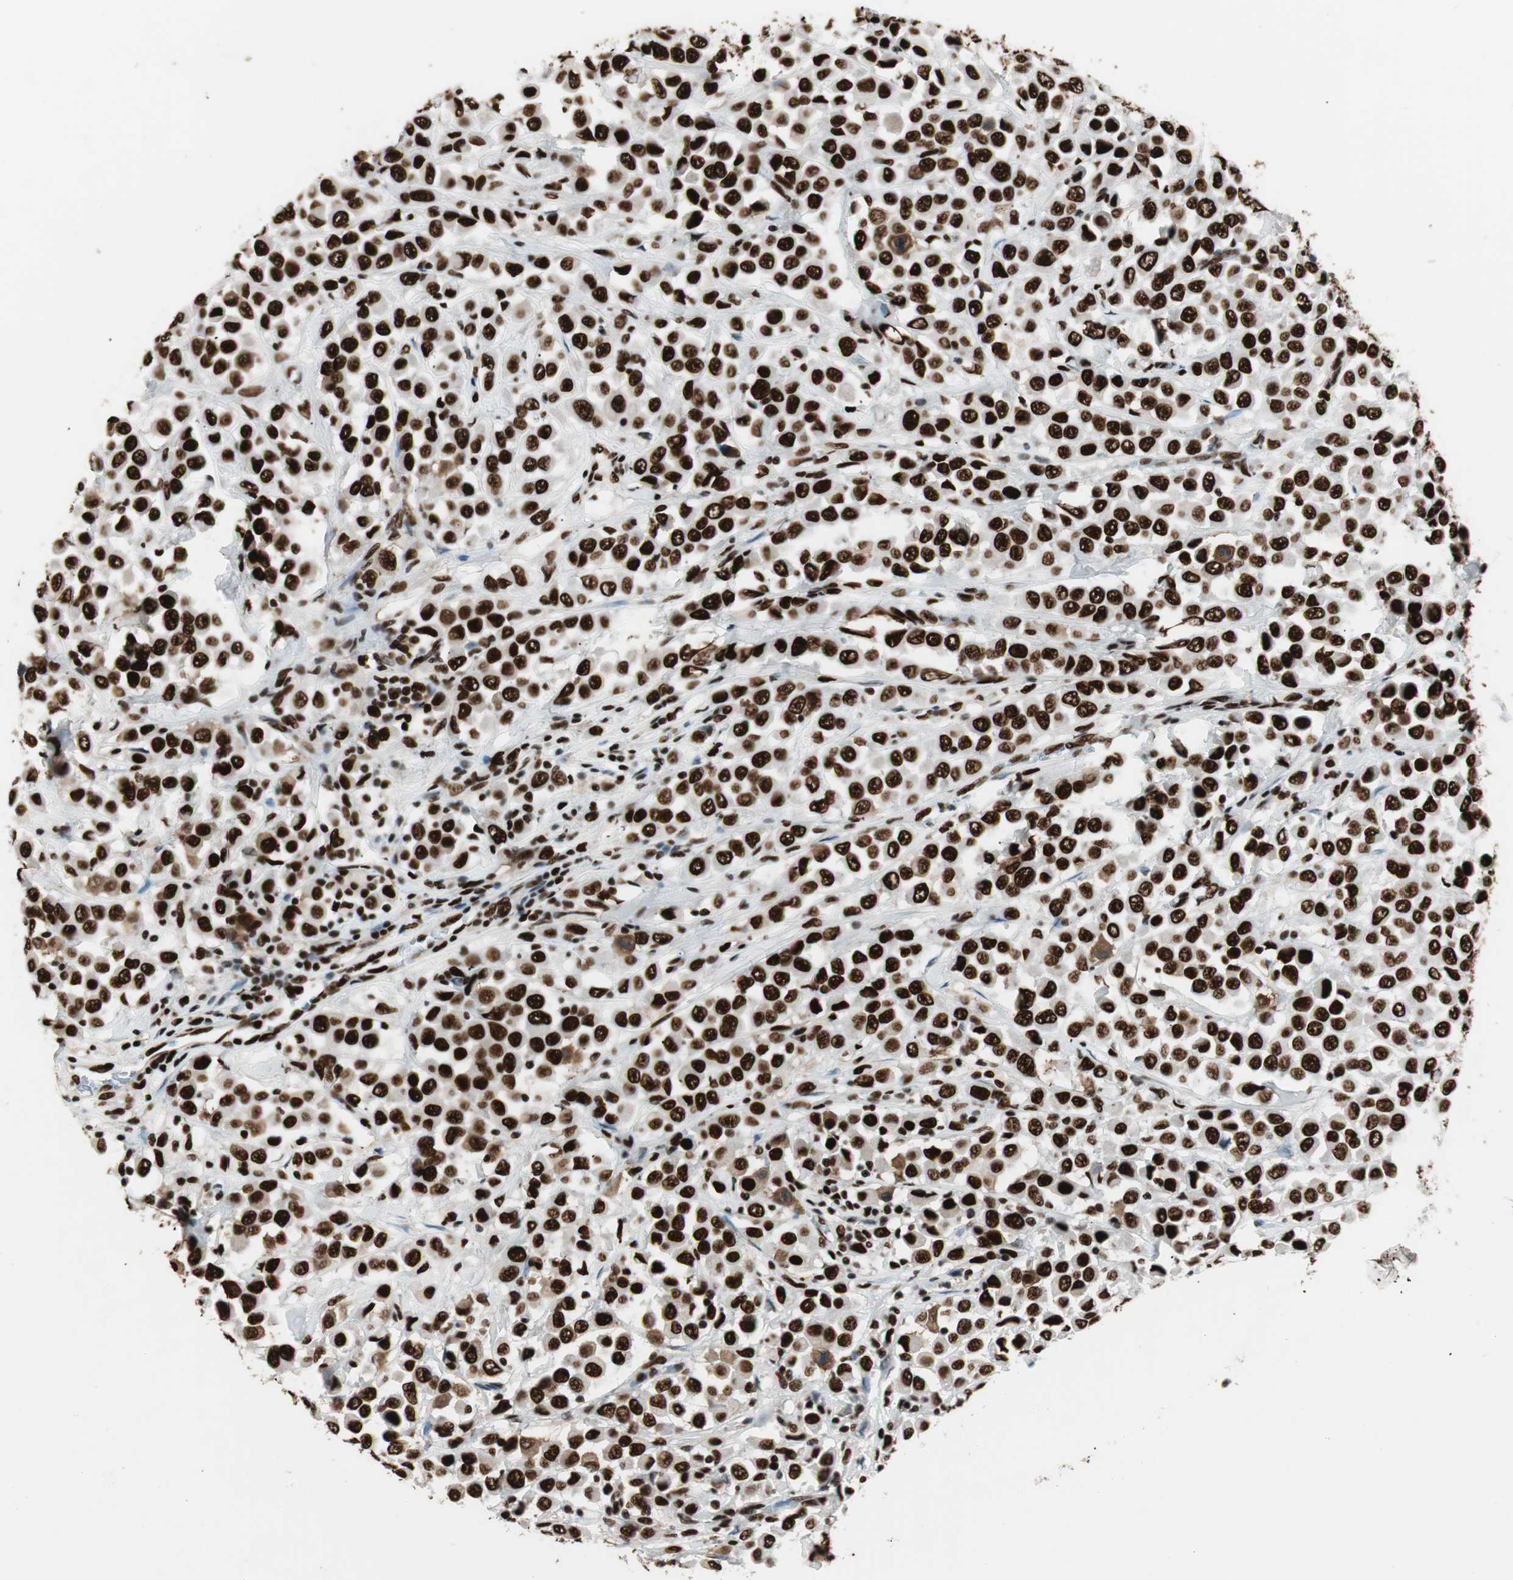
{"staining": {"intensity": "strong", "quantity": ">75%", "location": "nuclear"}, "tissue": "breast cancer", "cell_type": "Tumor cells", "image_type": "cancer", "snomed": [{"axis": "morphology", "description": "Duct carcinoma"}, {"axis": "topography", "description": "Breast"}], "caption": "Approximately >75% of tumor cells in breast cancer (infiltrating ductal carcinoma) show strong nuclear protein staining as visualized by brown immunohistochemical staining.", "gene": "PSME3", "patient": {"sex": "female", "age": 61}}